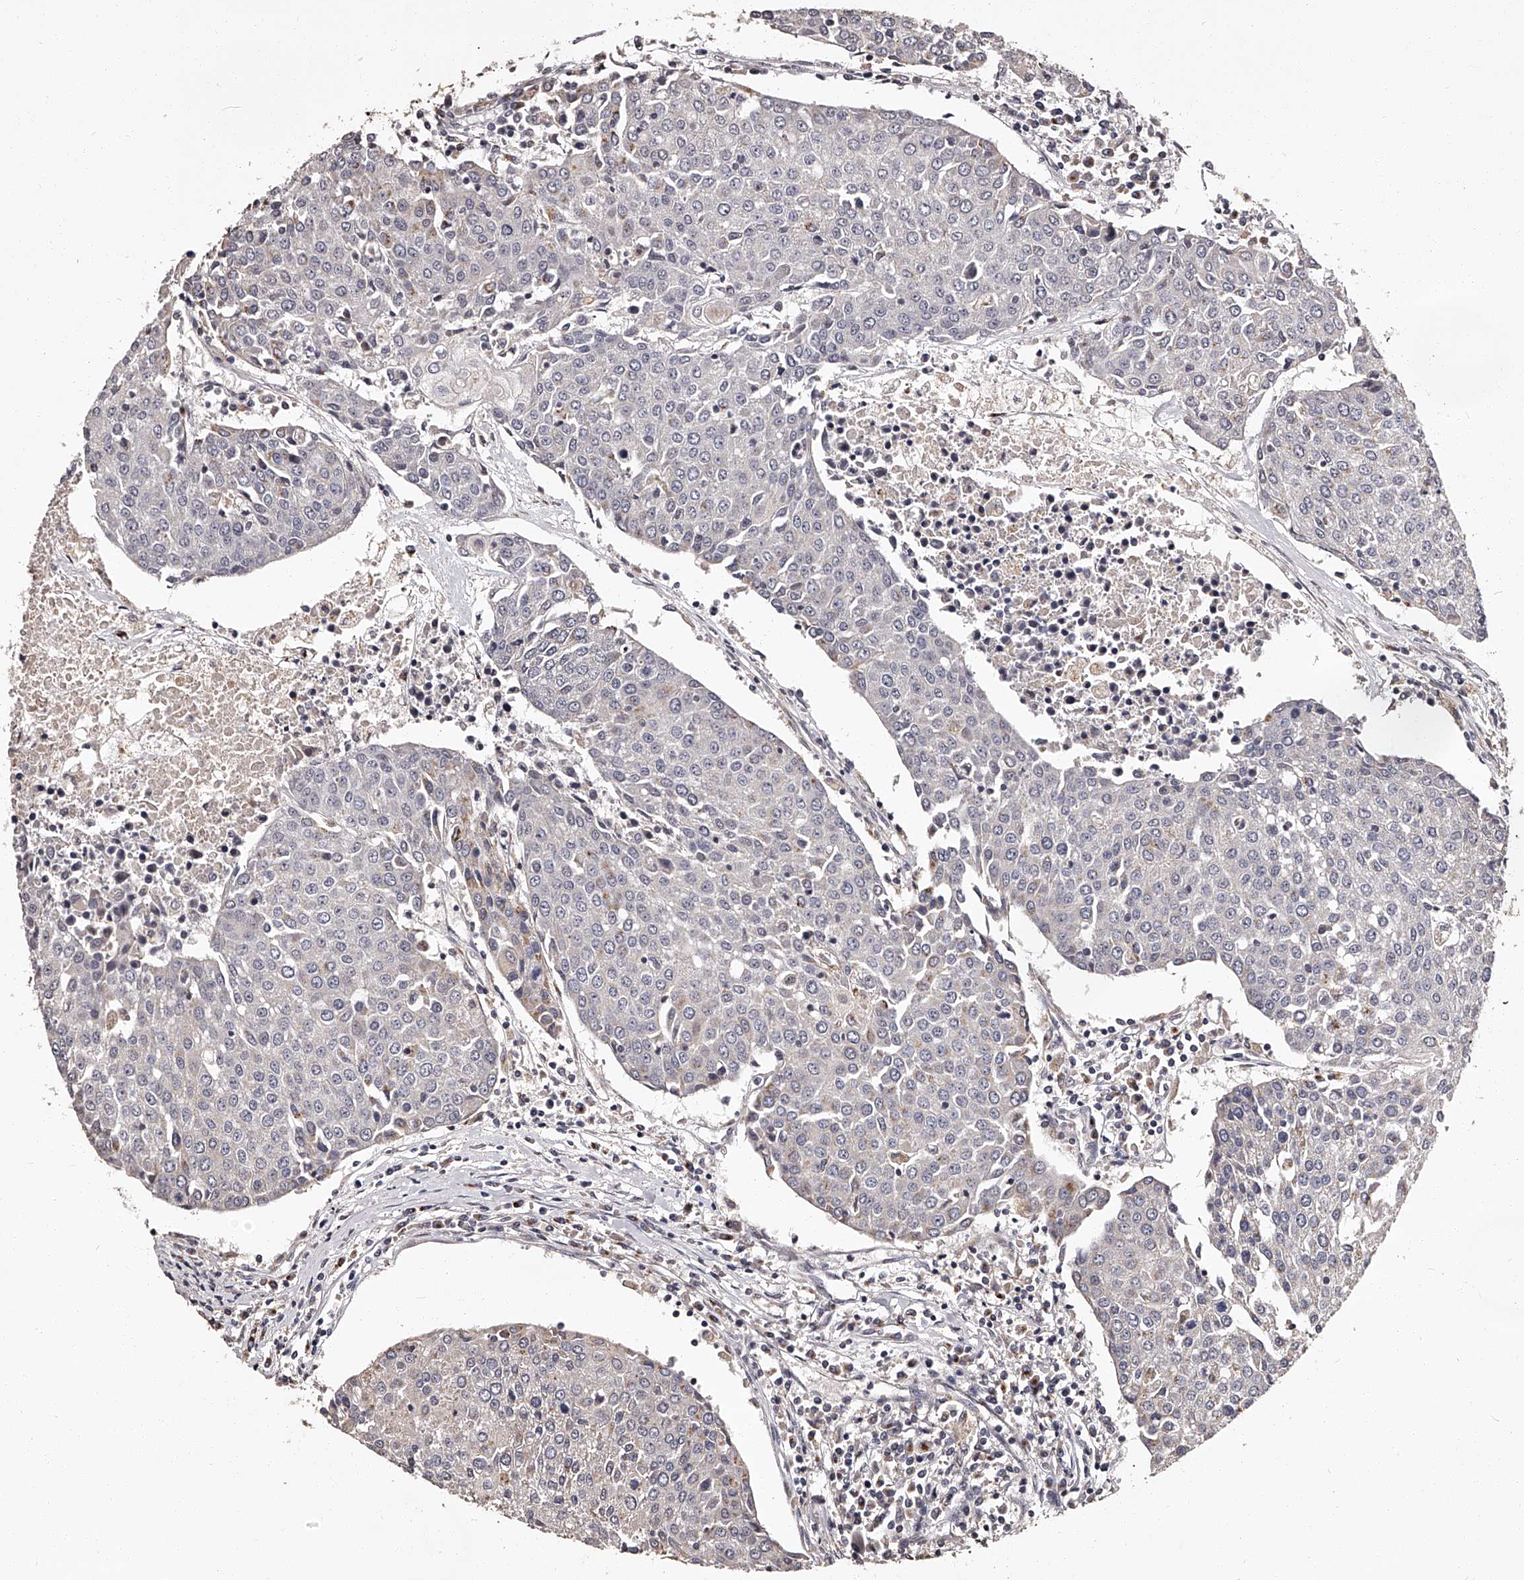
{"staining": {"intensity": "negative", "quantity": "none", "location": "none"}, "tissue": "urothelial cancer", "cell_type": "Tumor cells", "image_type": "cancer", "snomed": [{"axis": "morphology", "description": "Urothelial carcinoma, High grade"}, {"axis": "topography", "description": "Urinary bladder"}], "caption": "Tumor cells are negative for brown protein staining in urothelial cancer.", "gene": "RSC1A1", "patient": {"sex": "female", "age": 85}}